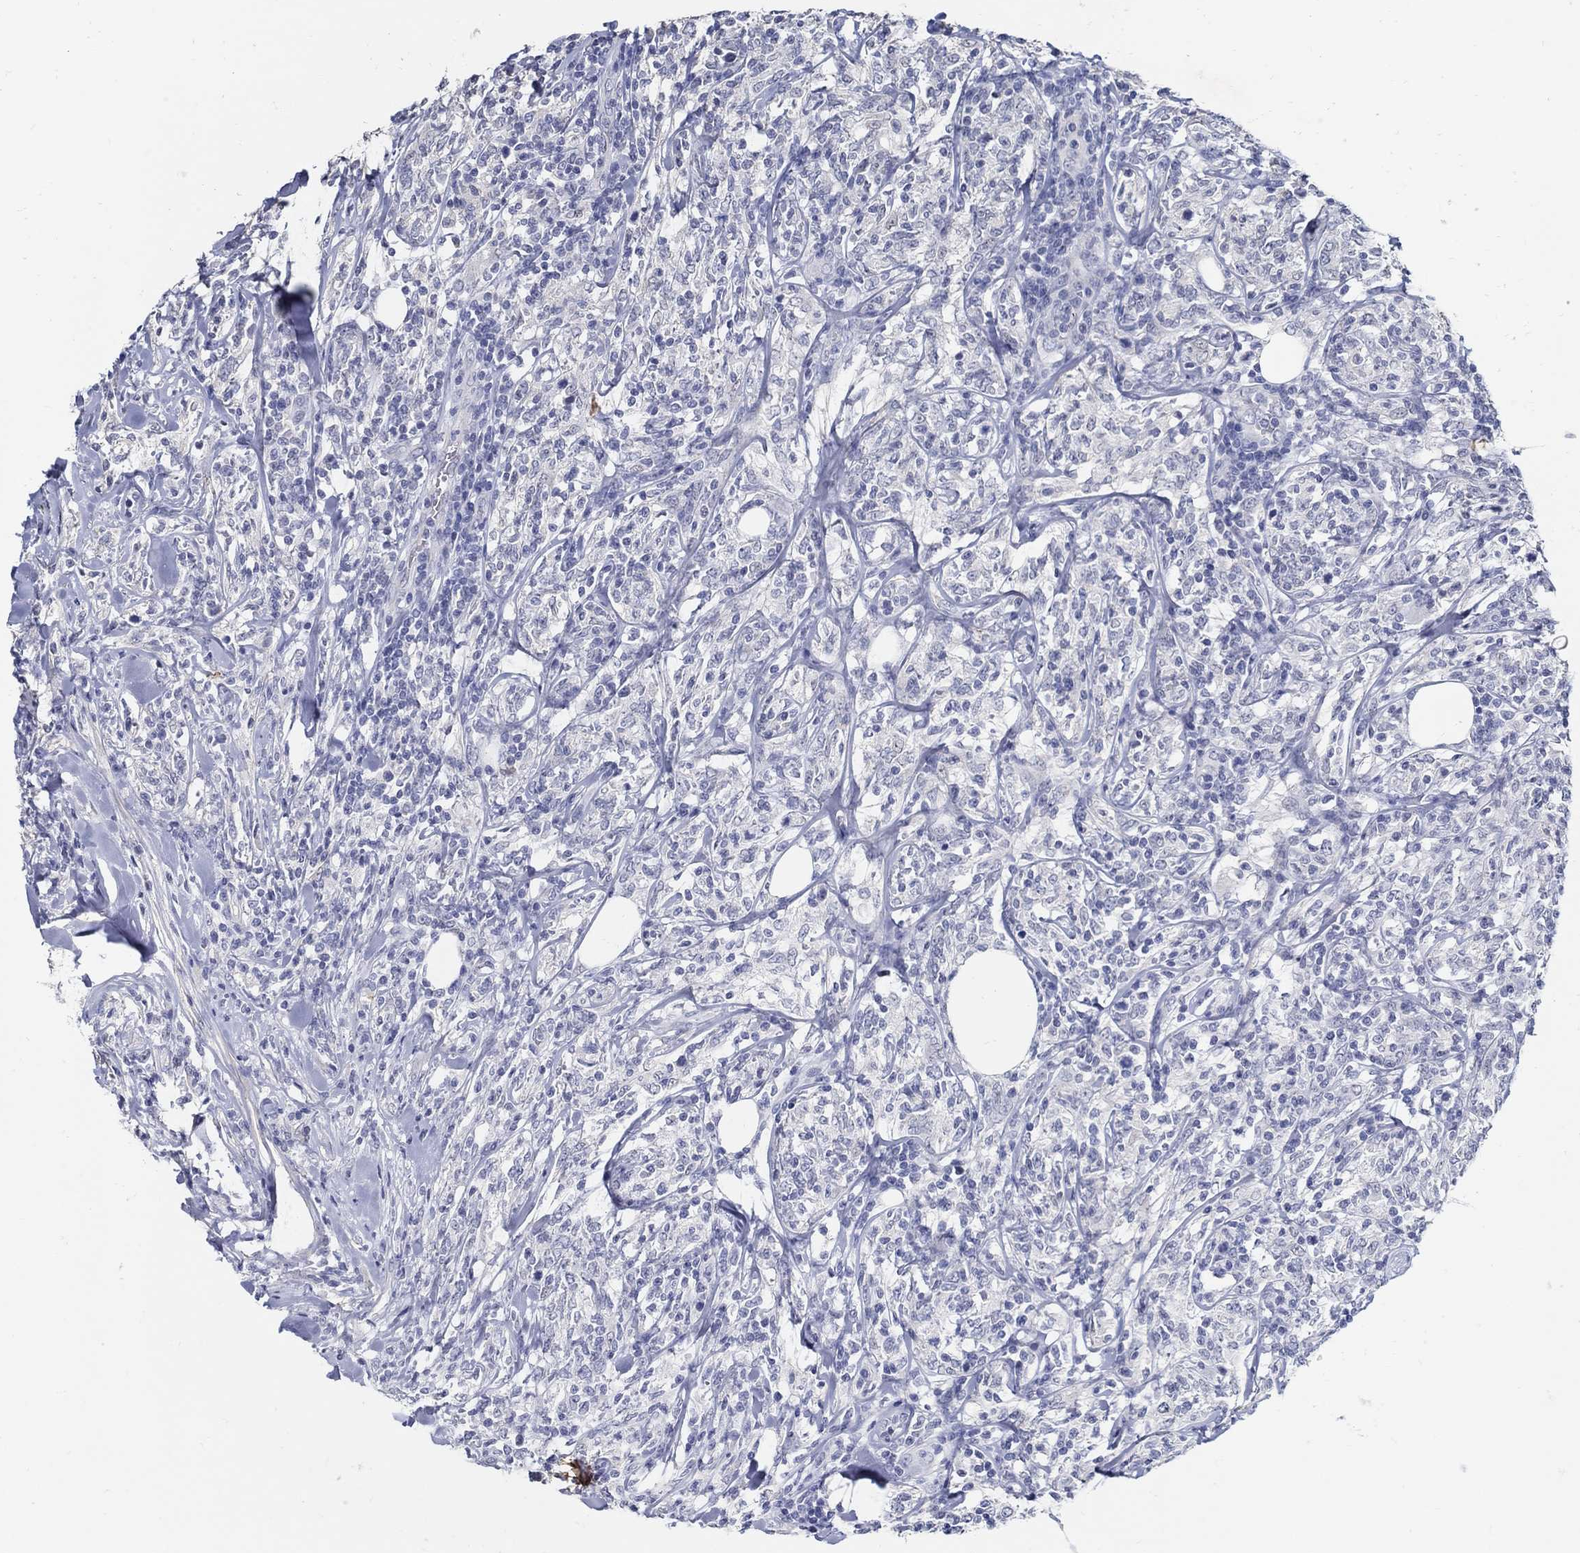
{"staining": {"intensity": "negative", "quantity": "none", "location": "none"}, "tissue": "lymphoma", "cell_type": "Tumor cells", "image_type": "cancer", "snomed": [{"axis": "morphology", "description": "Malignant lymphoma, non-Hodgkin's type, High grade"}, {"axis": "topography", "description": "Lymph node"}], "caption": "High power microscopy photomicrograph of an immunohistochemistry (IHC) histopathology image of lymphoma, revealing no significant staining in tumor cells.", "gene": "USP29", "patient": {"sex": "female", "age": 84}}